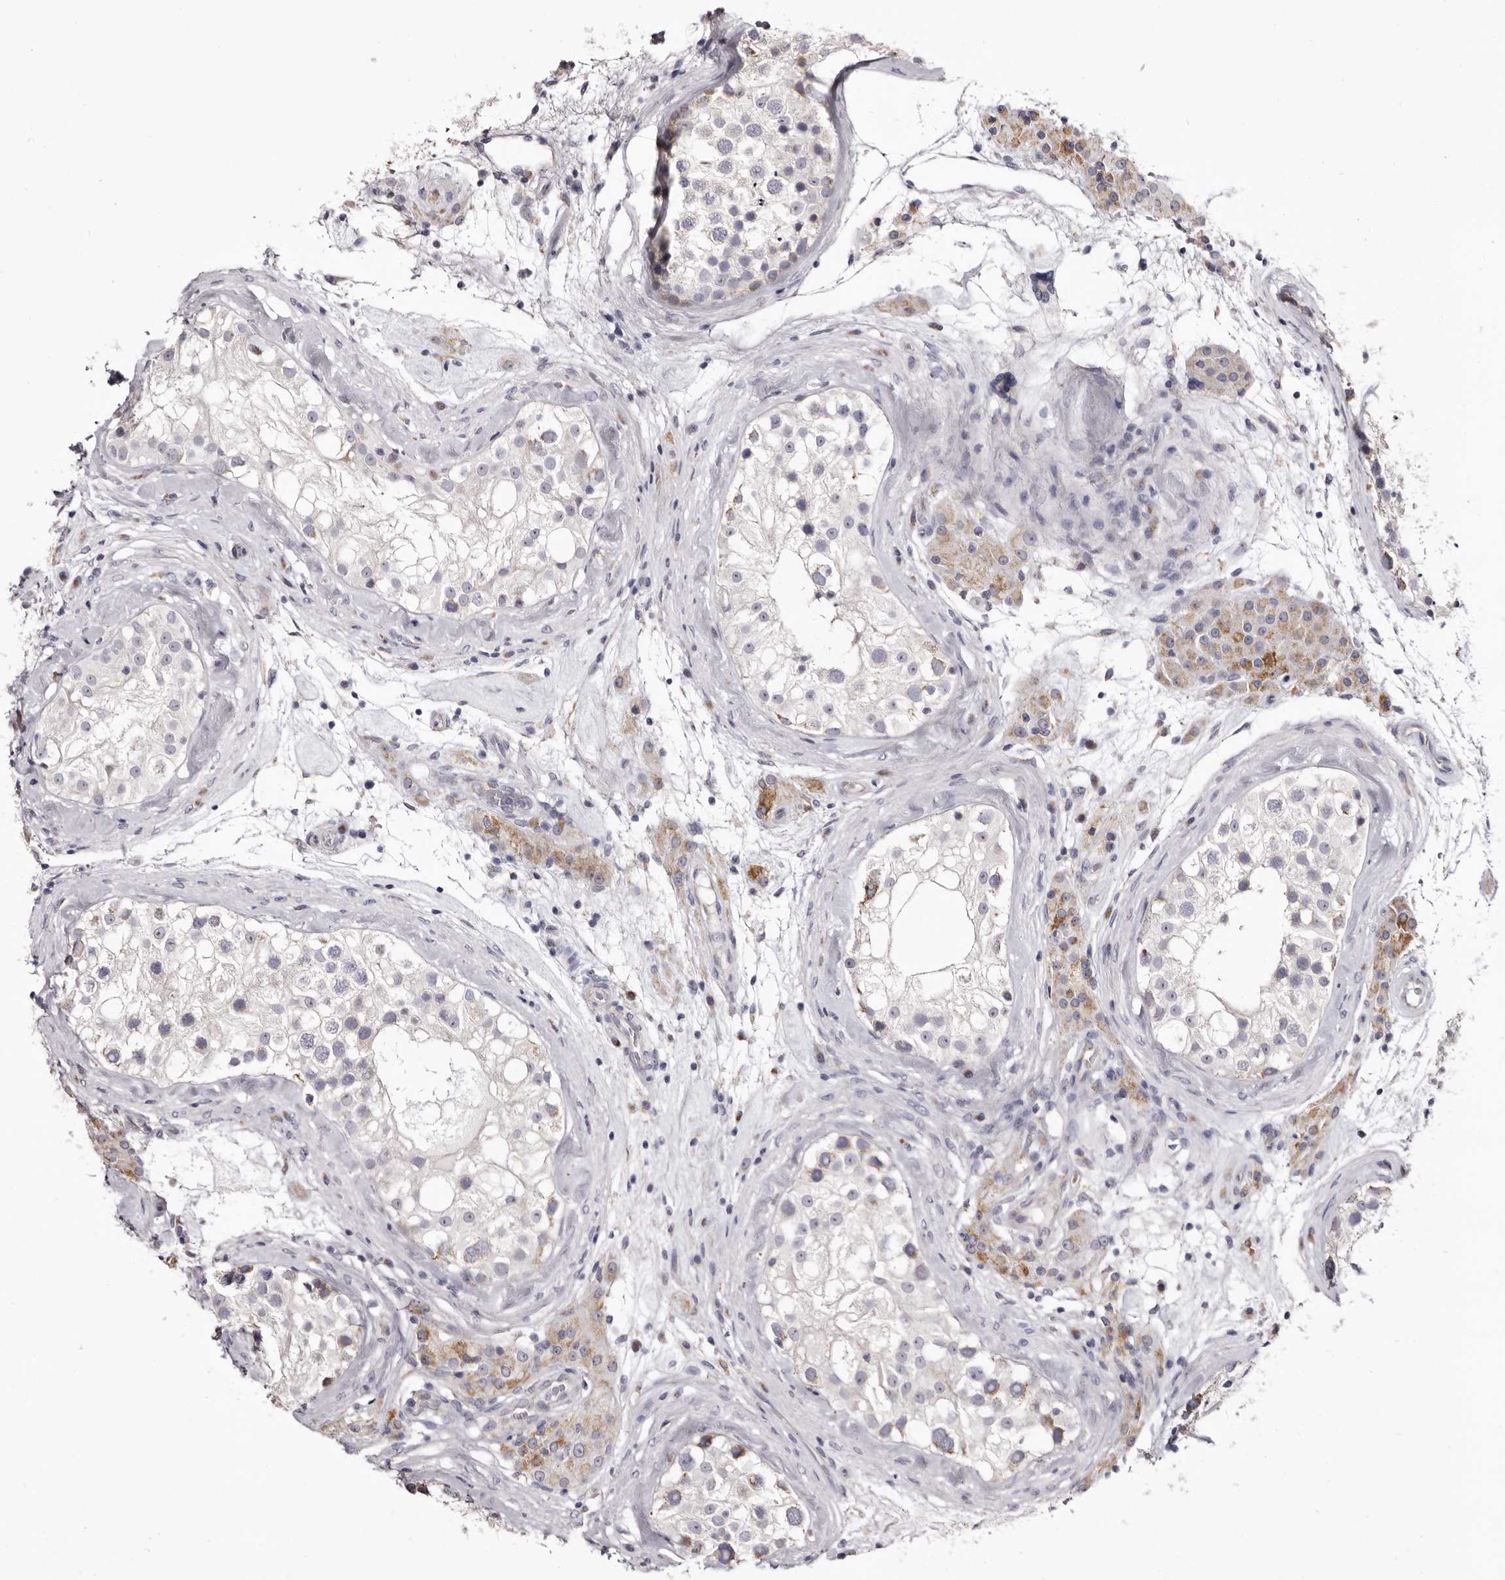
{"staining": {"intensity": "negative", "quantity": "none", "location": "none"}, "tissue": "testis", "cell_type": "Cells in seminiferous ducts", "image_type": "normal", "snomed": [{"axis": "morphology", "description": "Normal tissue, NOS"}, {"axis": "topography", "description": "Testis"}], "caption": "DAB immunohistochemical staining of benign human testis reveals no significant staining in cells in seminiferous ducts. Nuclei are stained in blue.", "gene": "CASQ1", "patient": {"sex": "male", "age": 46}}